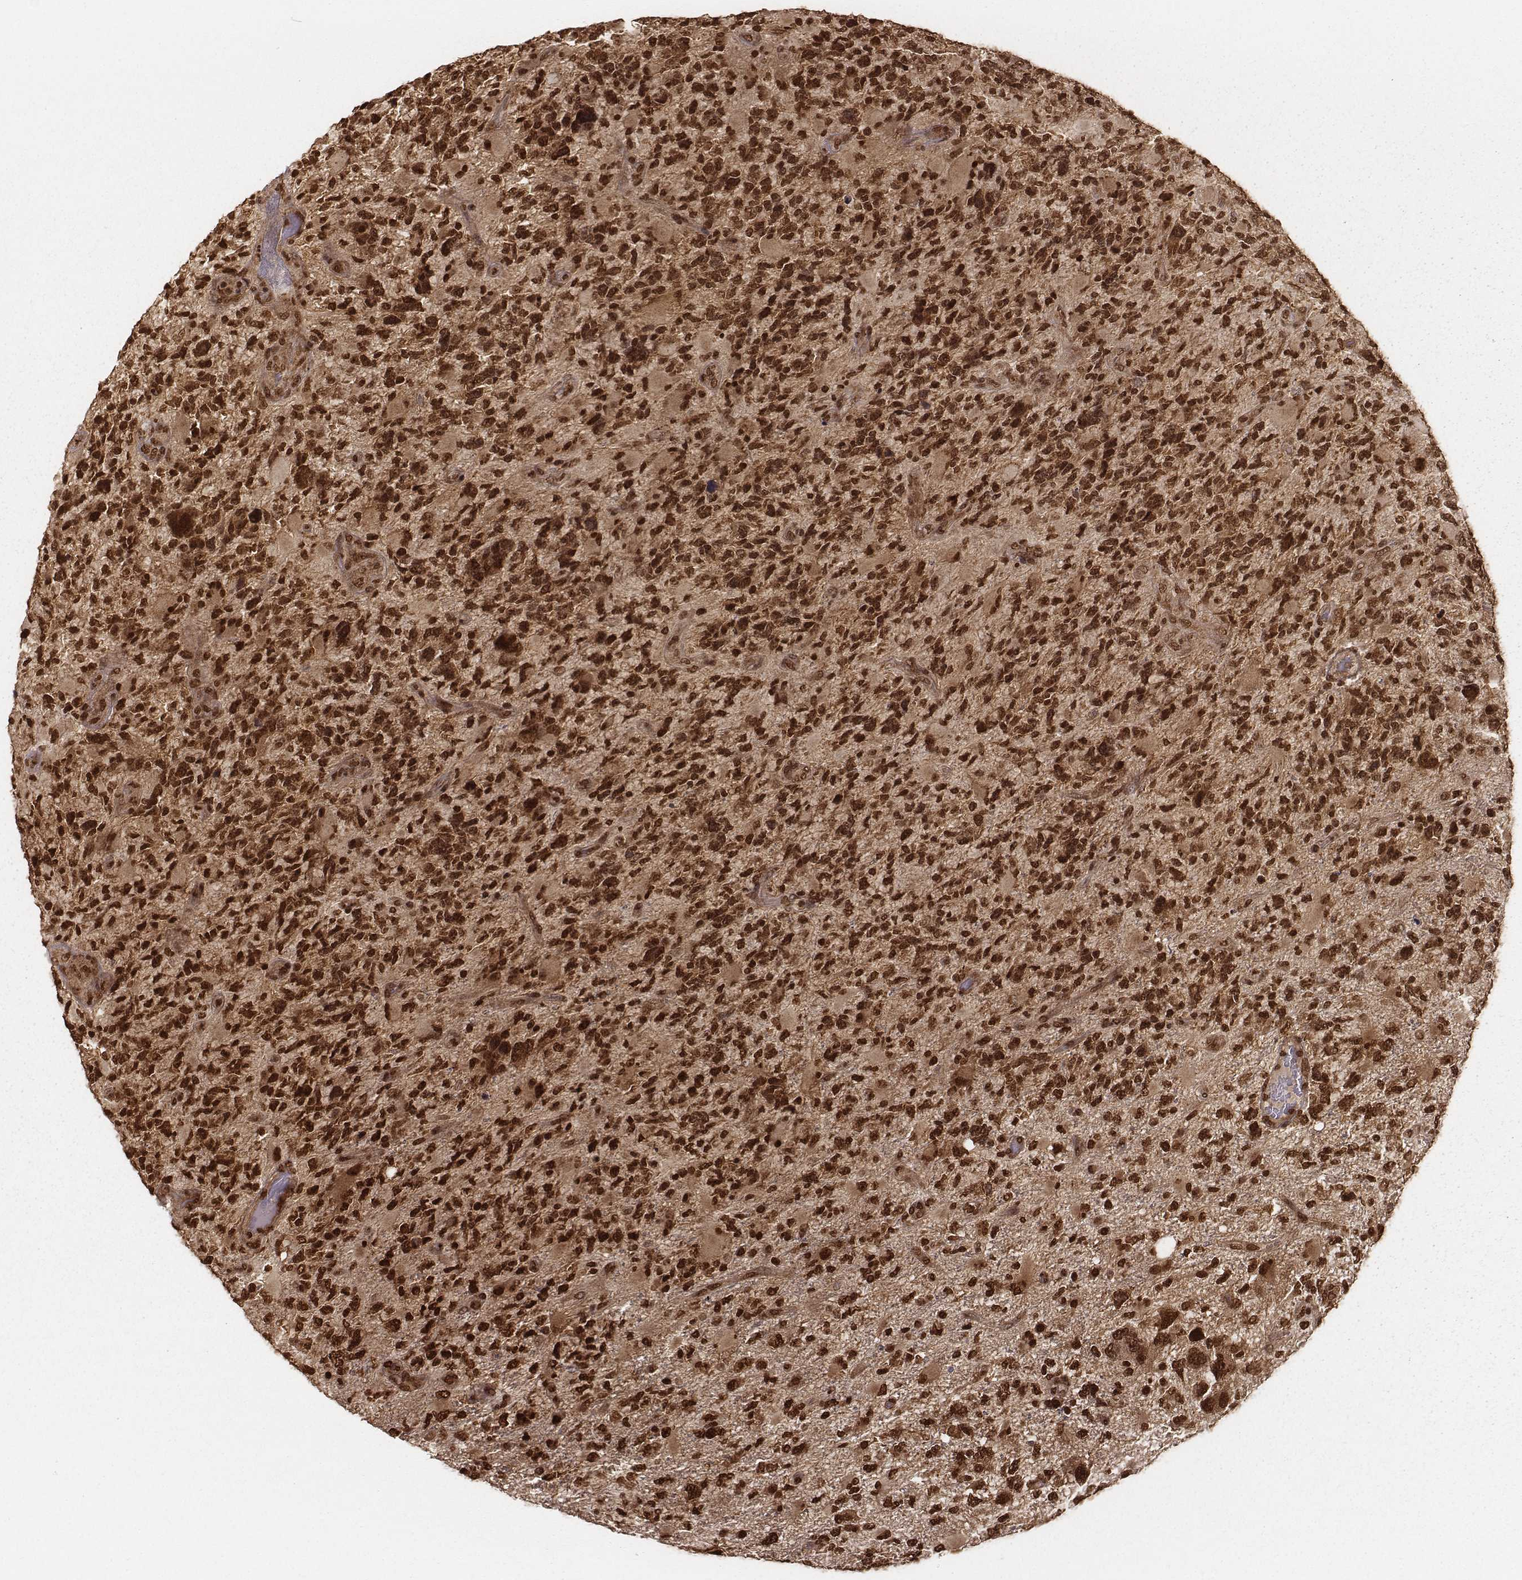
{"staining": {"intensity": "strong", "quantity": ">75%", "location": "cytoplasmic/membranous,nuclear"}, "tissue": "glioma", "cell_type": "Tumor cells", "image_type": "cancer", "snomed": [{"axis": "morphology", "description": "Glioma, malignant, High grade"}, {"axis": "topography", "description": "Brain"}], "caption": "IHC of human glioma shows high levels of strong cytoplasmic/membranous and nuclear staining in approximately >75% of tumor cells.", "gene": "NFX1", "patient": {"sex": "female", "age": 71}}